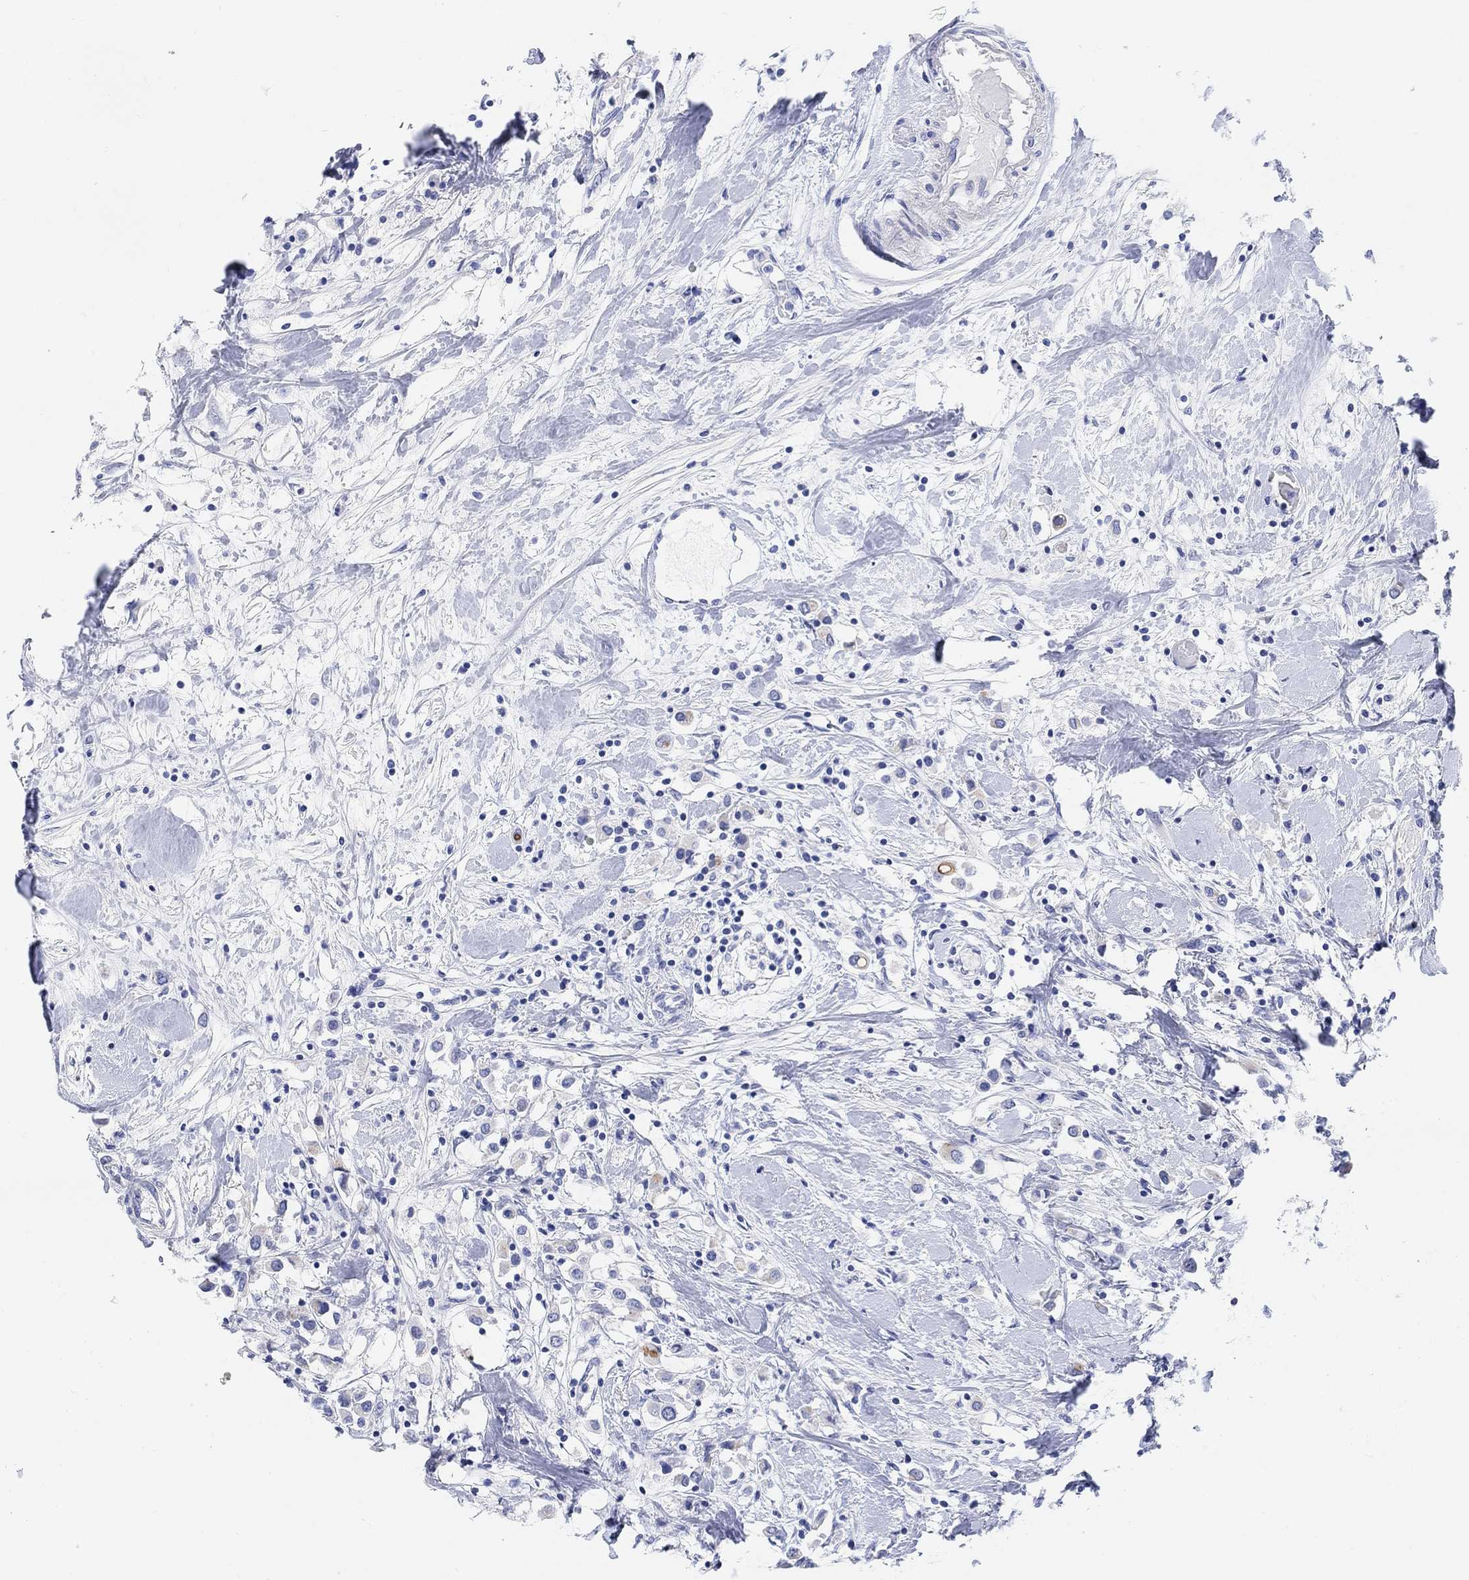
{"staining": {"intensity": "negative", "quantity": "none", "location": "none"}, "tissue": "breast cancer", "cell_type": "Tumor cells", "image_type": "cancer", "snomed": [{"axis": "morphology", "description": "Duct carcinoma"}, {"axis": "topography", "description": "Breast"}], "caption": "Breast cancer (intraductal carcinoma) was stained to show a protein in brown. There is no significant staining in tumor cells. (Immunohistochemistry, brightfield microscopy, high magnification).", "gene": "XIRP2", "patient": {"sex": "female", "age": 61}}